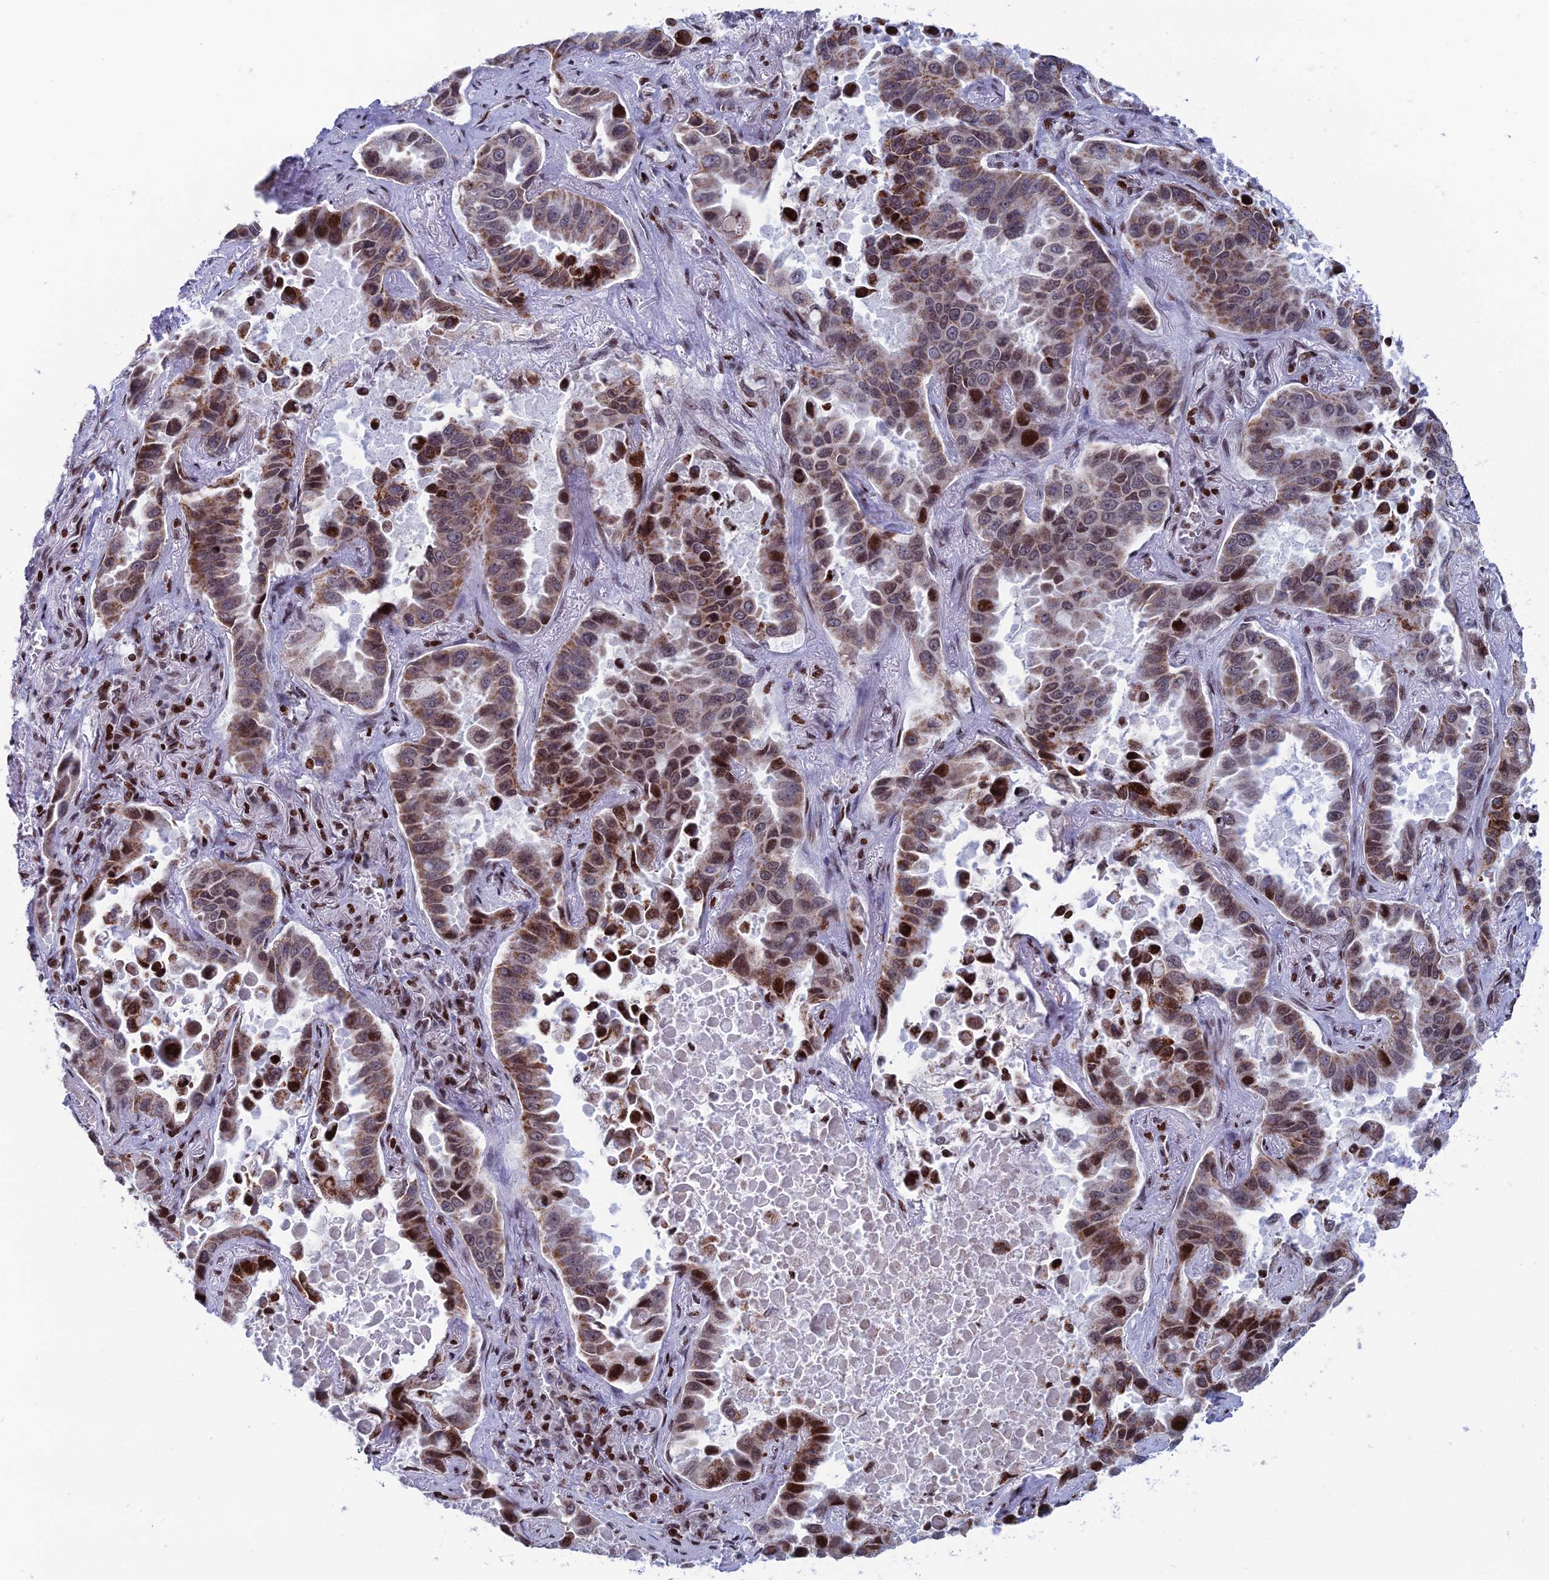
{"staining": {"intensity": "moderate", "quantity": ">75%", "location": "cytoplasmic/membranous,nuclear"}, "tissue": "lung cancer", "cell_type": "Tumor cells", "image_type": "cancer", "snomed": [{"axis": "morphology", "description": "Adenocarcinoma, NOS"}, {"axis": "topography", "description": "Lung"}], "caption": "Adenocarcinoma (lung) was stained to show a protein in brown. There is medium levels of moderate cytoplasmic/membranous and nuclear staining in approximately >75% of tumor cells.", "gene": "AFF3", "patient": {"sex": "male", "age": 64}}